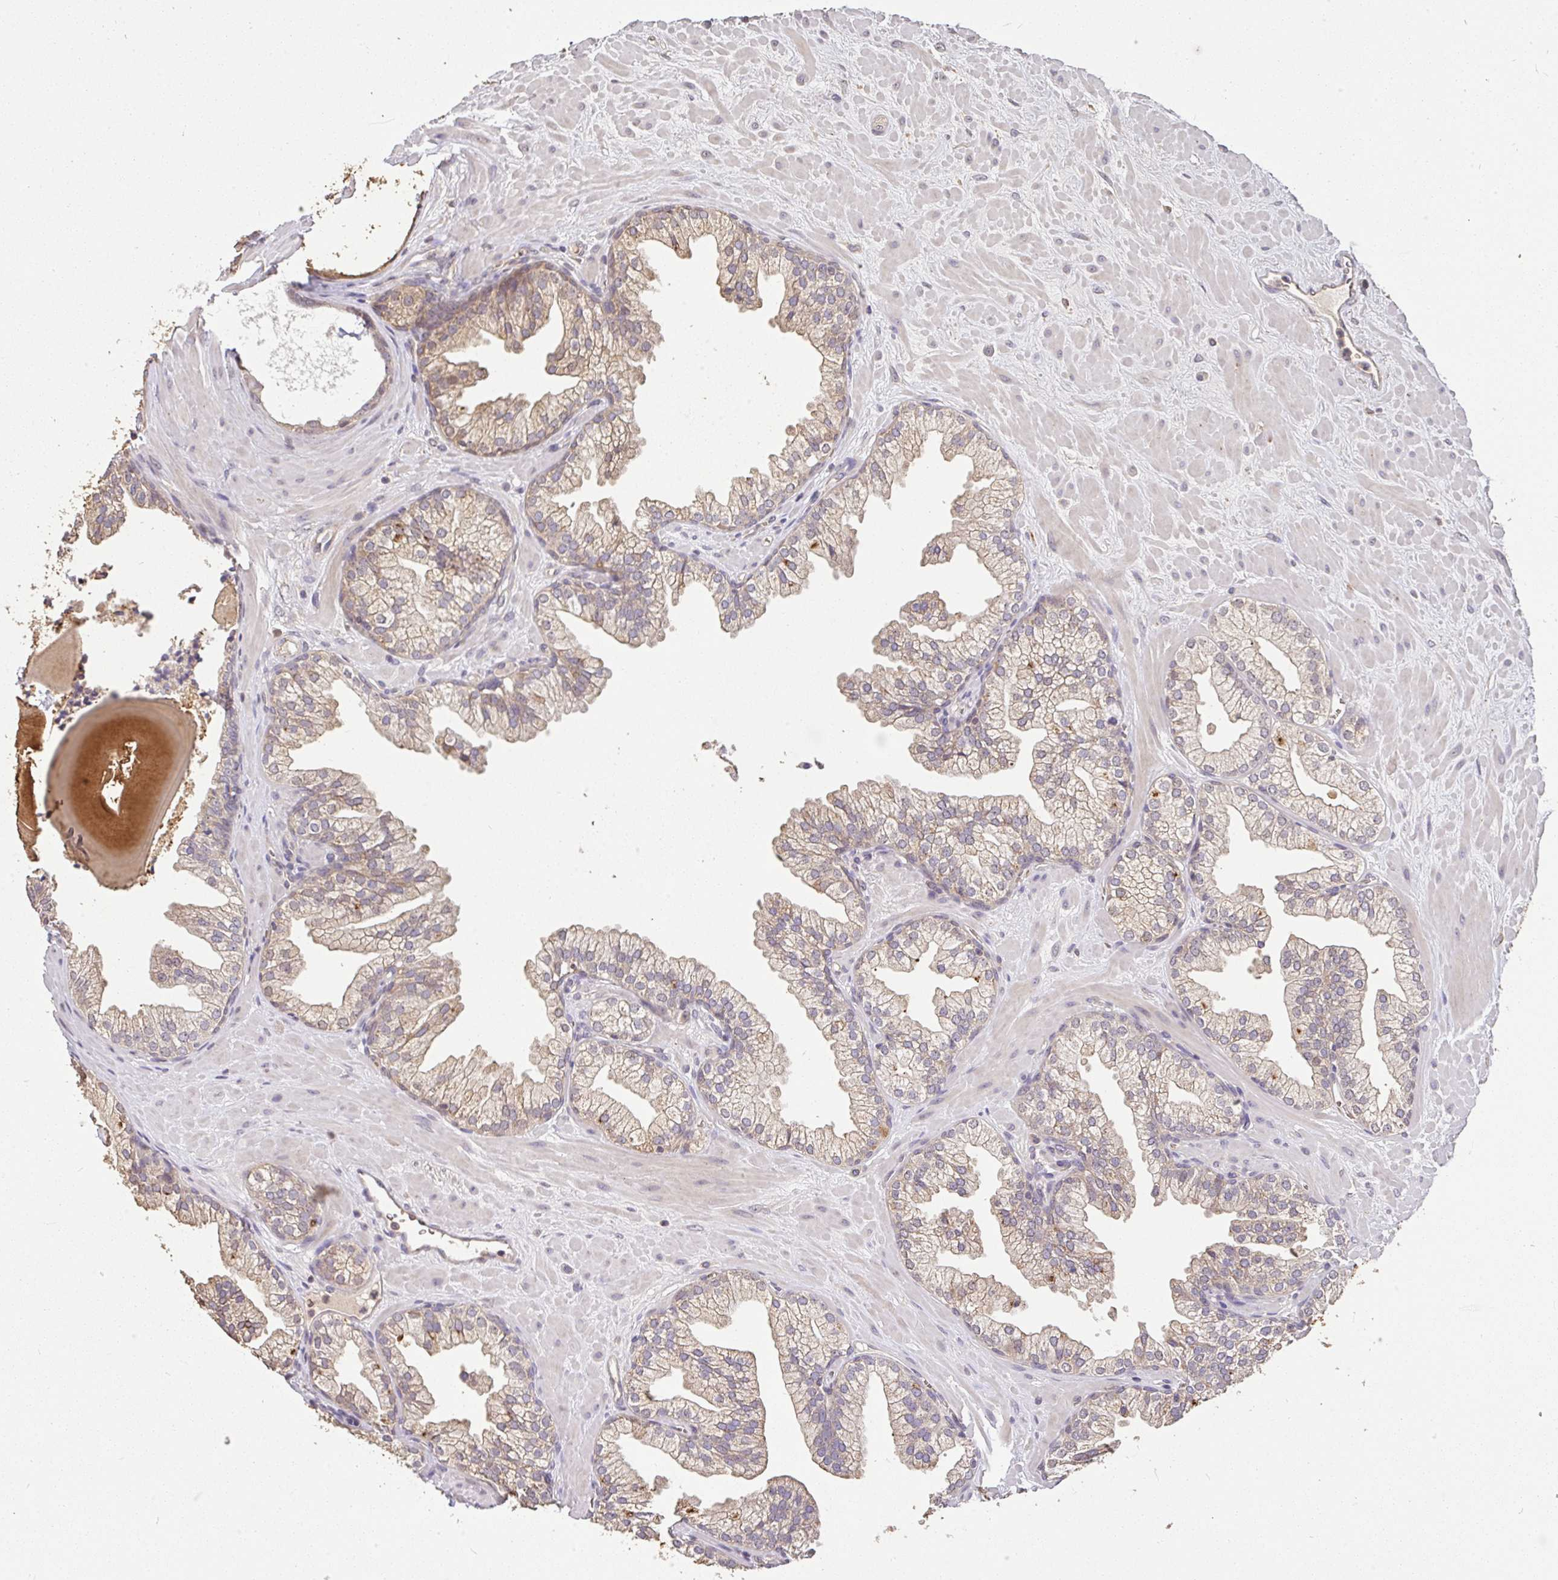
{"staining": {"intensity": "weak", "quantity": ">75%", "location": "cytoplasmic/membranous"}, "tissue": "prostate", "cell_type": "Glandular cells", "image_type": "normal", "snomed": [{"axis": "morphology", "description": "Normal tissue, NOS"}, {"axis": "topography", "description": "Prostate"}, {"axis": "topography", "description": "Peripheral nerve tissue"}], "caption": "IHC photomicrograph of normal prostate: prostate stained using immunohistochemistry (IHC) shows low levels of weak protein expression localized specifically in the cytoplasmic/membranous of glandular cells, appearing as a cytoplasmic/membranous brown color.", "gene": "C1QTNF9B", "patient": {"sex": "male", "age": 61}}